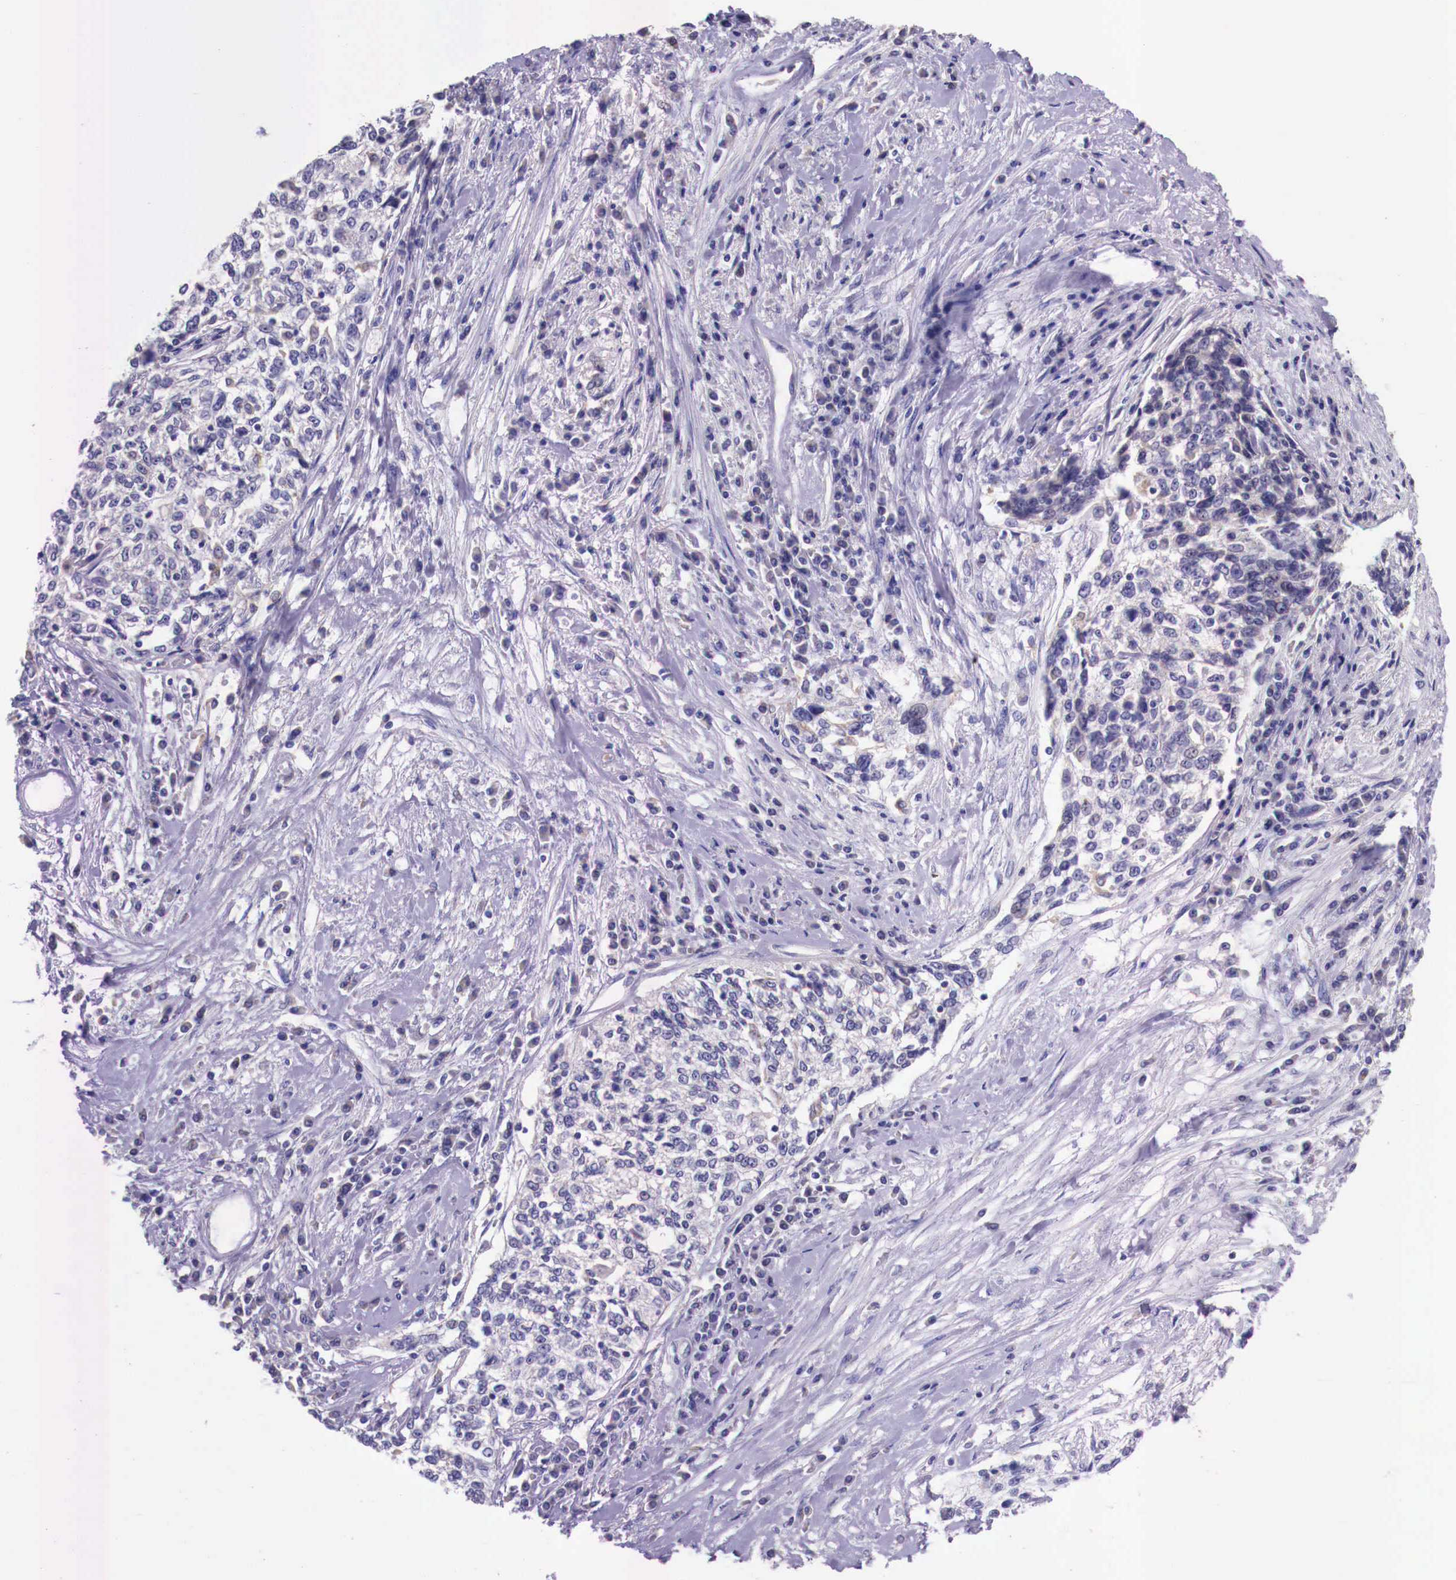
{"staining": {"intensity": "negative", "quantity": "none", "location": "none"}, "tissue": "cervical cancer", "cell_type": "Tumor cells", "image_type": "cancer", "snomed": [{"axis": "morphology", "description": "Squamous cell carcinoma, NOS"}, {"axis": "topography", "description": "Cervix"}], "caption": "Tumor cells are negative for brown protein staining in cervical cancer.", "gene": "GRIPAP1", "patient": {"sex": "female", "age": 57}}